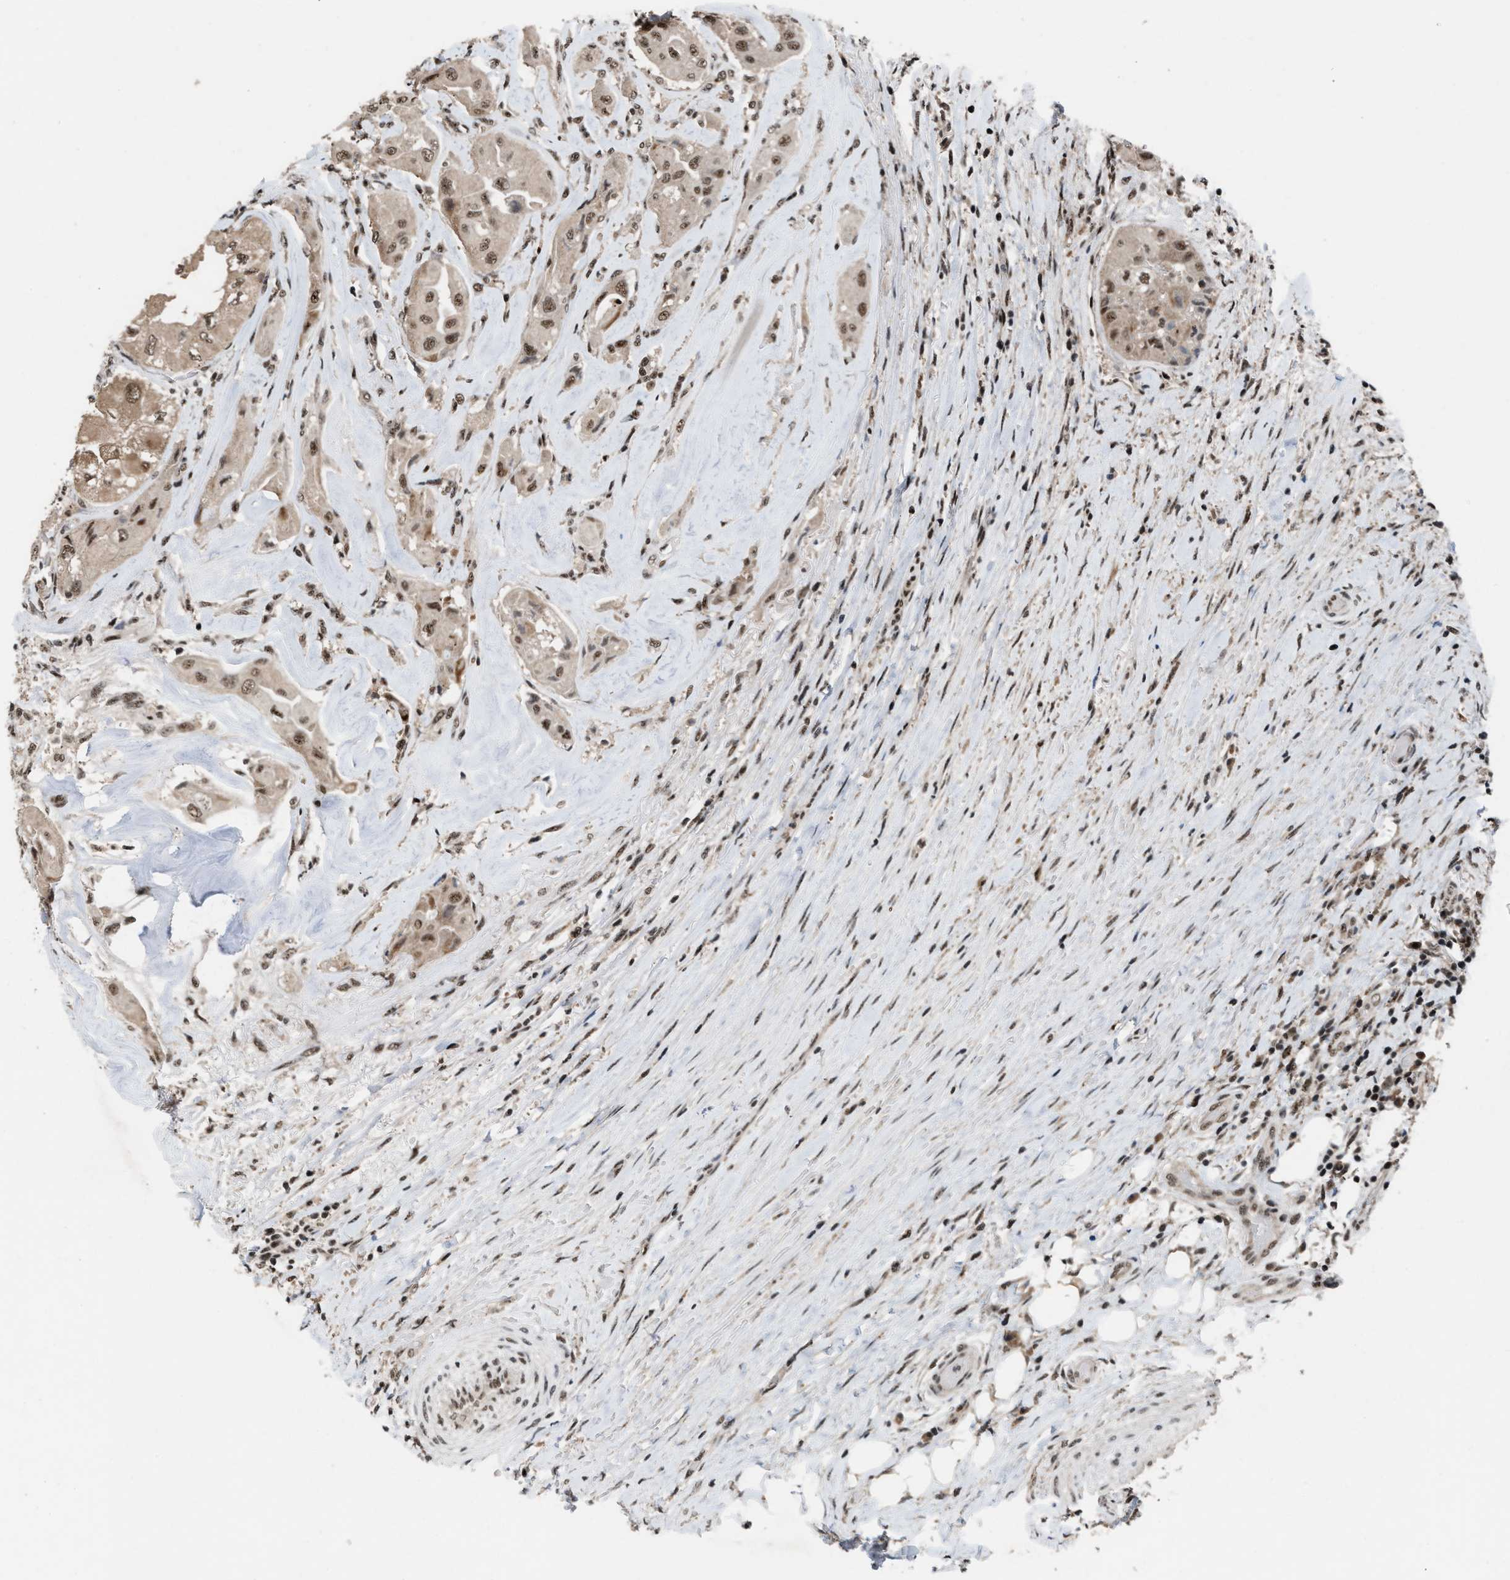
{"staining": {"intensity": "moderate", "quantity": ">75%", "location": "cytoplasmic/membranous,nuclear"}, "tissue": "thyroid cancer", "cell_type": "Tumor cells", "image_type": "cancer", "snomed": [{"axis": "morphology", "description": "Papillary adenocarcinoma, NOS"}, {"axis": "topography", "description": "Thyroid gland"}], "caption": "An immunohistochemistry (IHC) photomicrograph of tumor tissue is shown. Protein staining in brown highlights moderate cytoplasmic/membranous and nuclear positivity in papillary adenocarcinoma (thyroid) within tumor cells. (DAB = brown stain, brightfield microscopy at high magnification).", "gene": "PRPF4", "patient": {"sex": "female", "age": 59}}